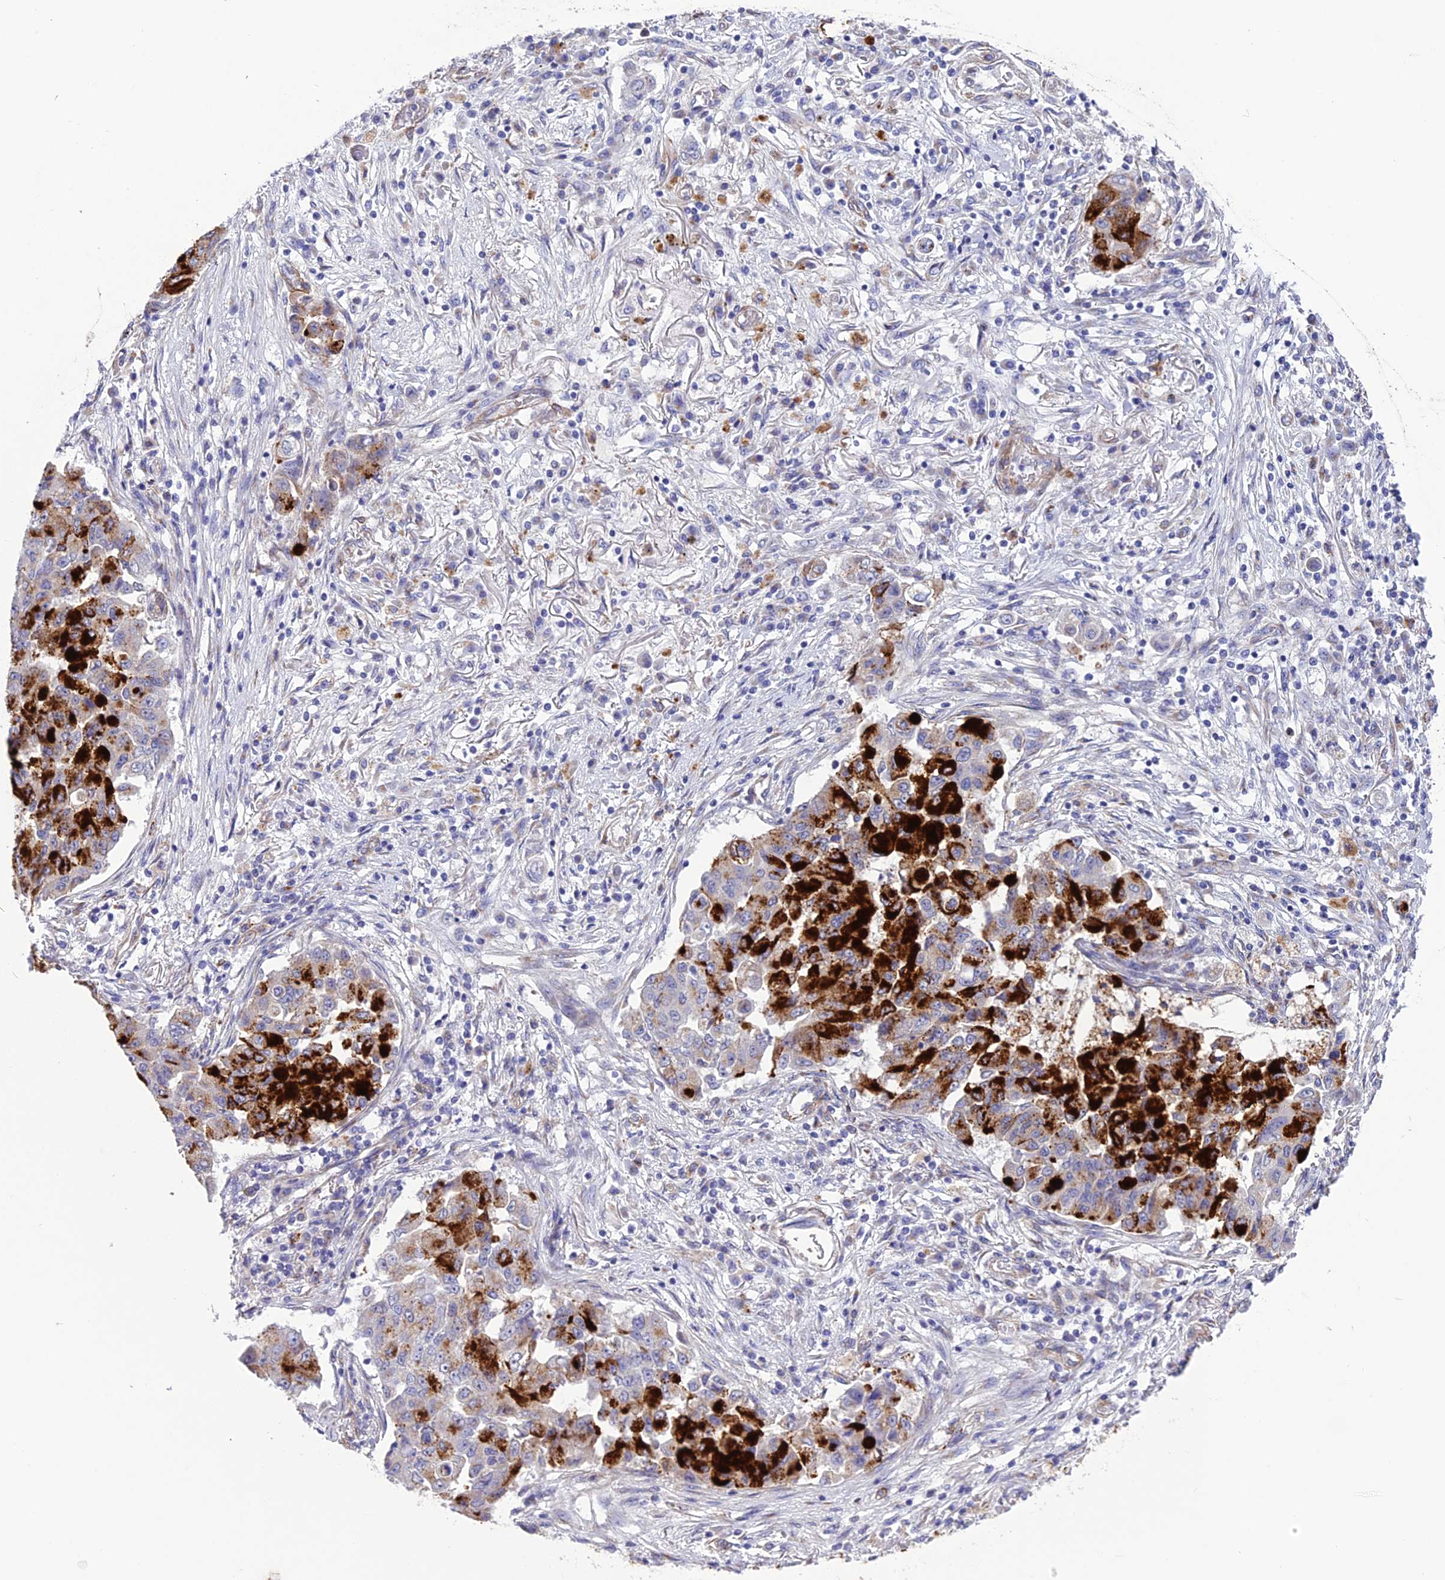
{"staining": {"intensity": "strong", "quantity": "25%-75%", "location": "cytoplasmic/membranous"}, "tissue": "lung cancer", "cell_type": "Tumor cells", "image_type": "cancer", "snomed": [{"axis": "morphology", "description": "Squamous cell carcinoma, NOS"}, {"axis": "topography", "description": "Lung"}], "caption": "Squamous cell carcinoma (lung) tissue reveals strong cytoplasmic/membranous positivity in about 25%-75% of tumor cells", "gene": "TNS1", "patient": {"sex": "male", "age": 74}}